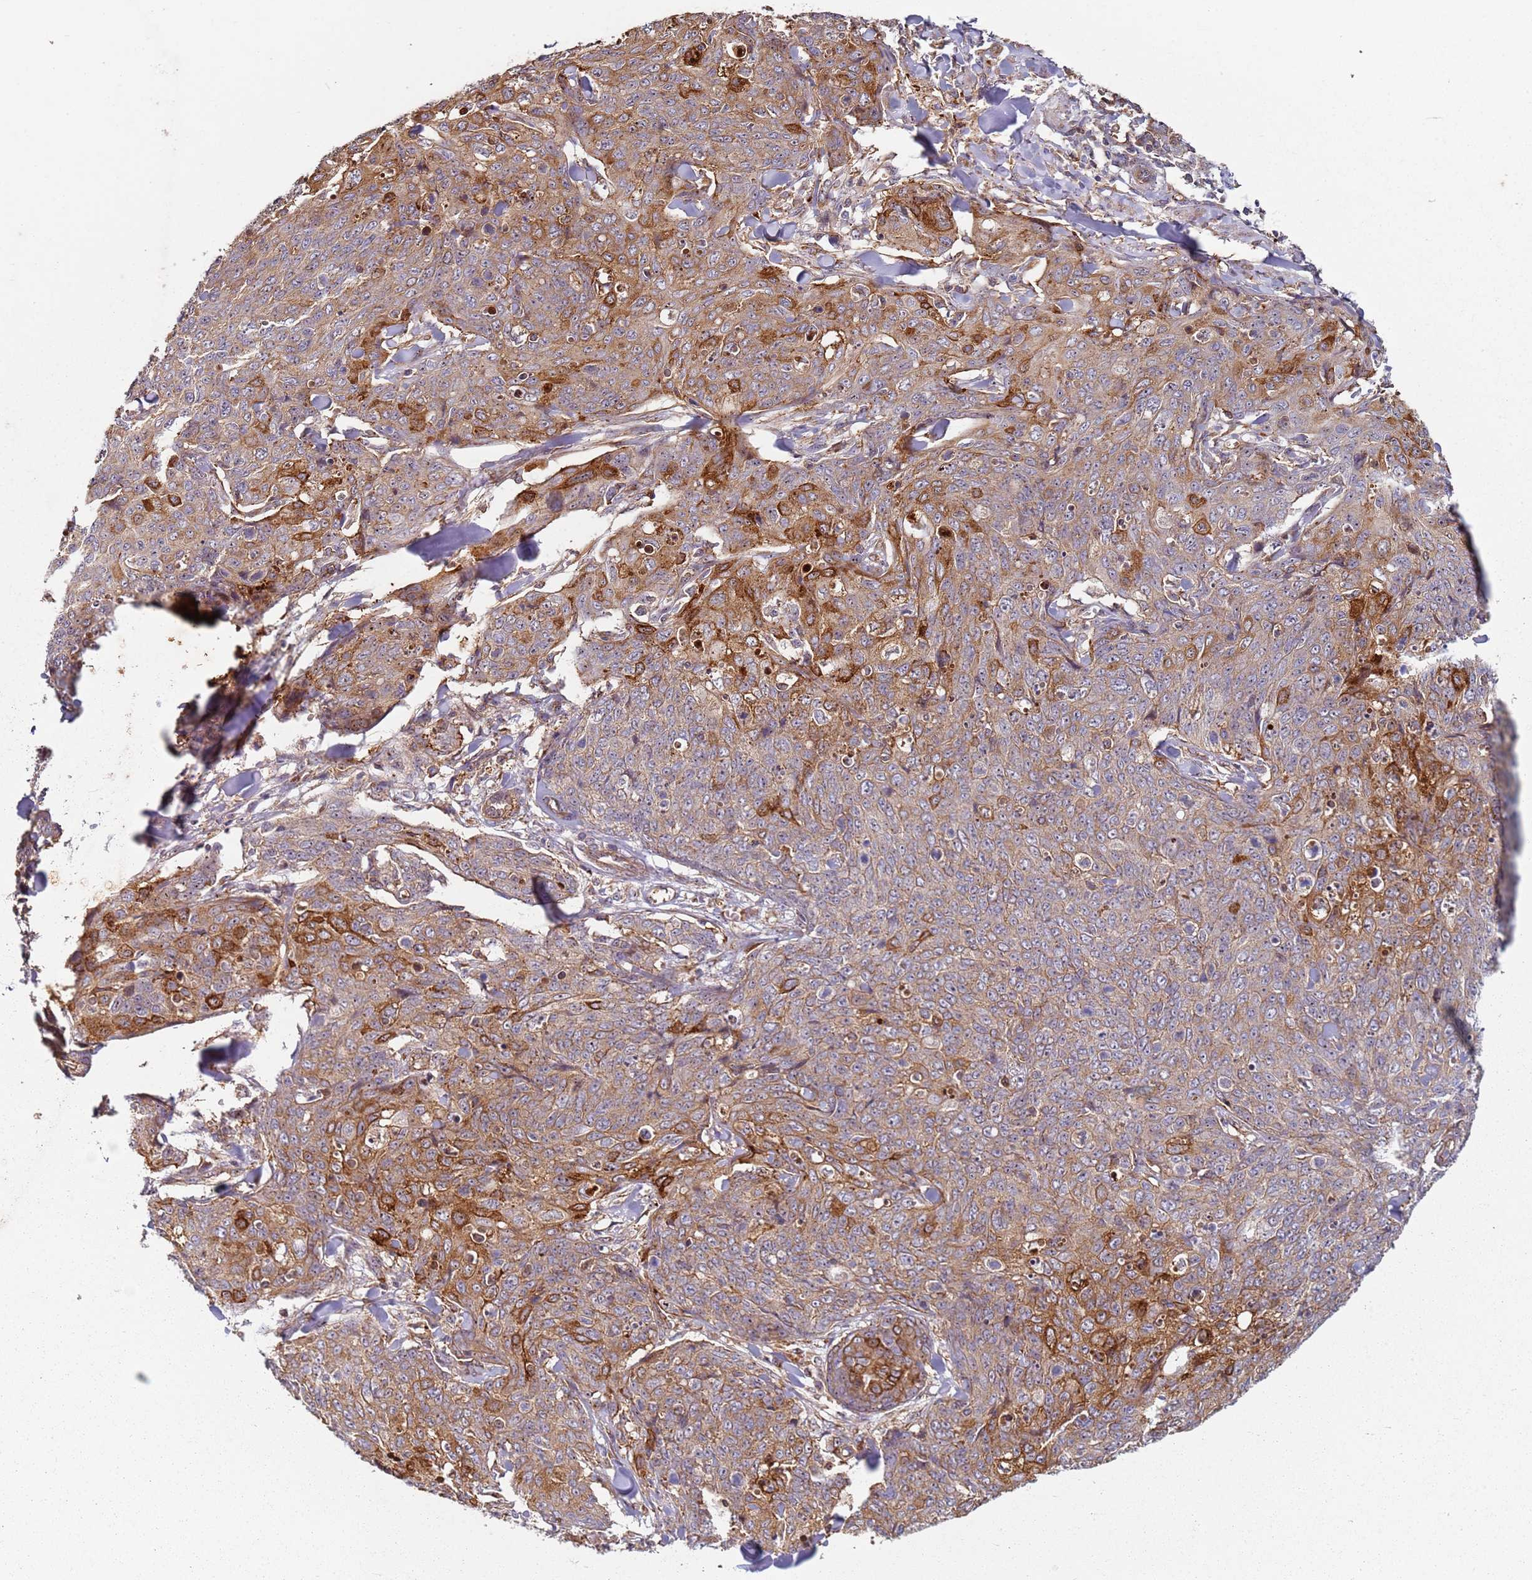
{"staining": {"intensity": "strong", "quantity": "<25%", "location": "cytoplasmic/membranous"}, "tissue": "skin cancer", "cell_type": "Tumor cells", "image_type": "cancer", "snomed": [{"axis": "morphology", "description": "Squamous cell carcinoma, NOS"}, {"axis": "topography", "description": "Skin"}, {"axis": "topography", "description": "Vulva"}], "caption": "A medium amount of strong cytoplasmic/membranous expression is seen in about <25% of tumor cells in skin cancer tissue.", "gene": "C2CD4B", "patient": {"sex": "female", "age": 85}}